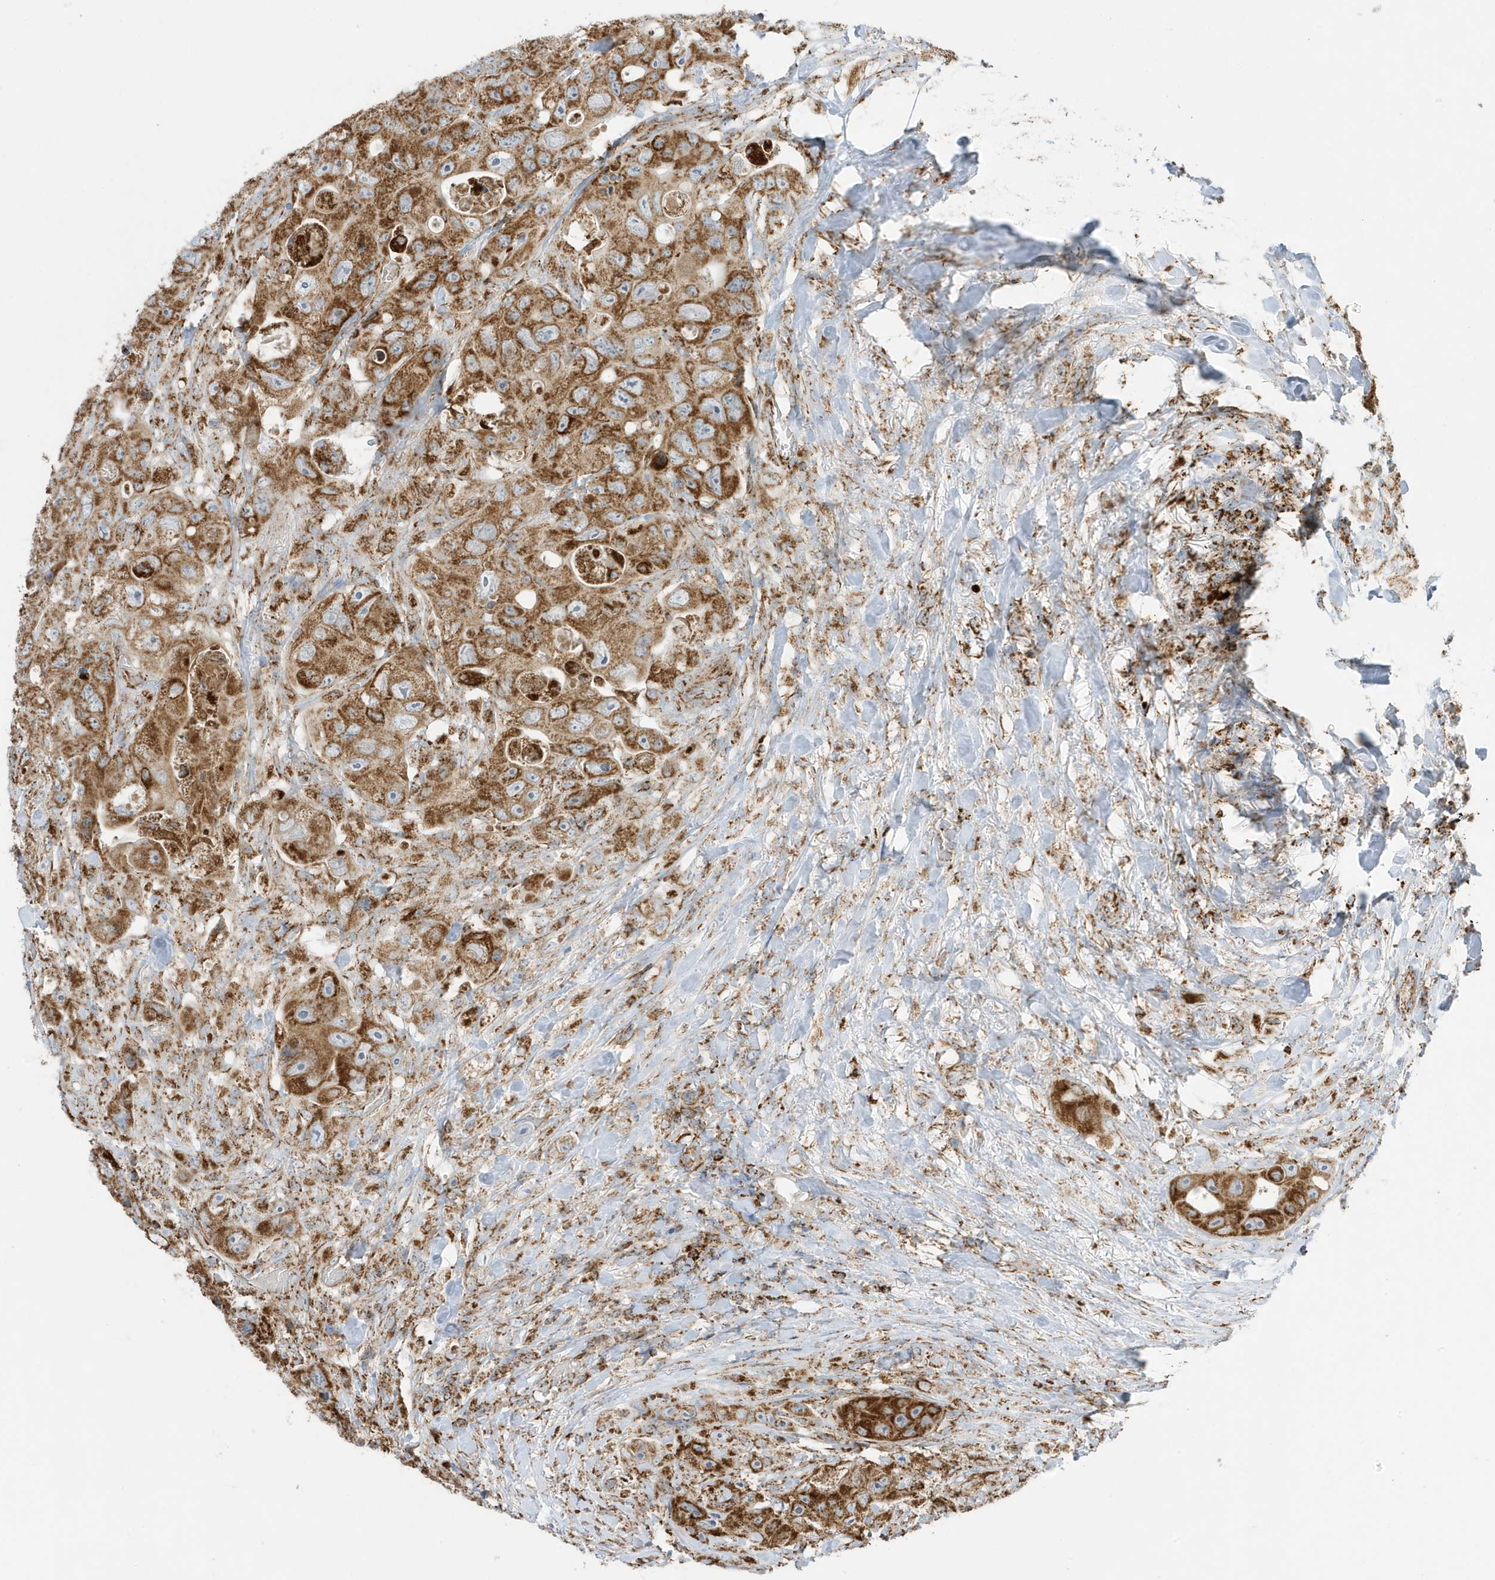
{"staining": {"intensity": "moderate", "quantity": ">75%", "location": "cytoplasmic/membranous"}, "tissue": "colorectal cancer", "cell_type": "Tumor cells", "image_type": "cancer", "snomed": [{"axis": "morphology", "description": "Adenocarcinoma, NOS"}, {"axis": "topography", "description": "Colon"}], "caption": "Colorectal cancer tissue exhibits moderate cytoplasmic/membranous staining in approximately >75% of tumor cells (DAB IHC, brown staining for protein, blue staining for nuclei).", "gene": "ATP5ME", "patient": {"sex": "female", "age": 46}}